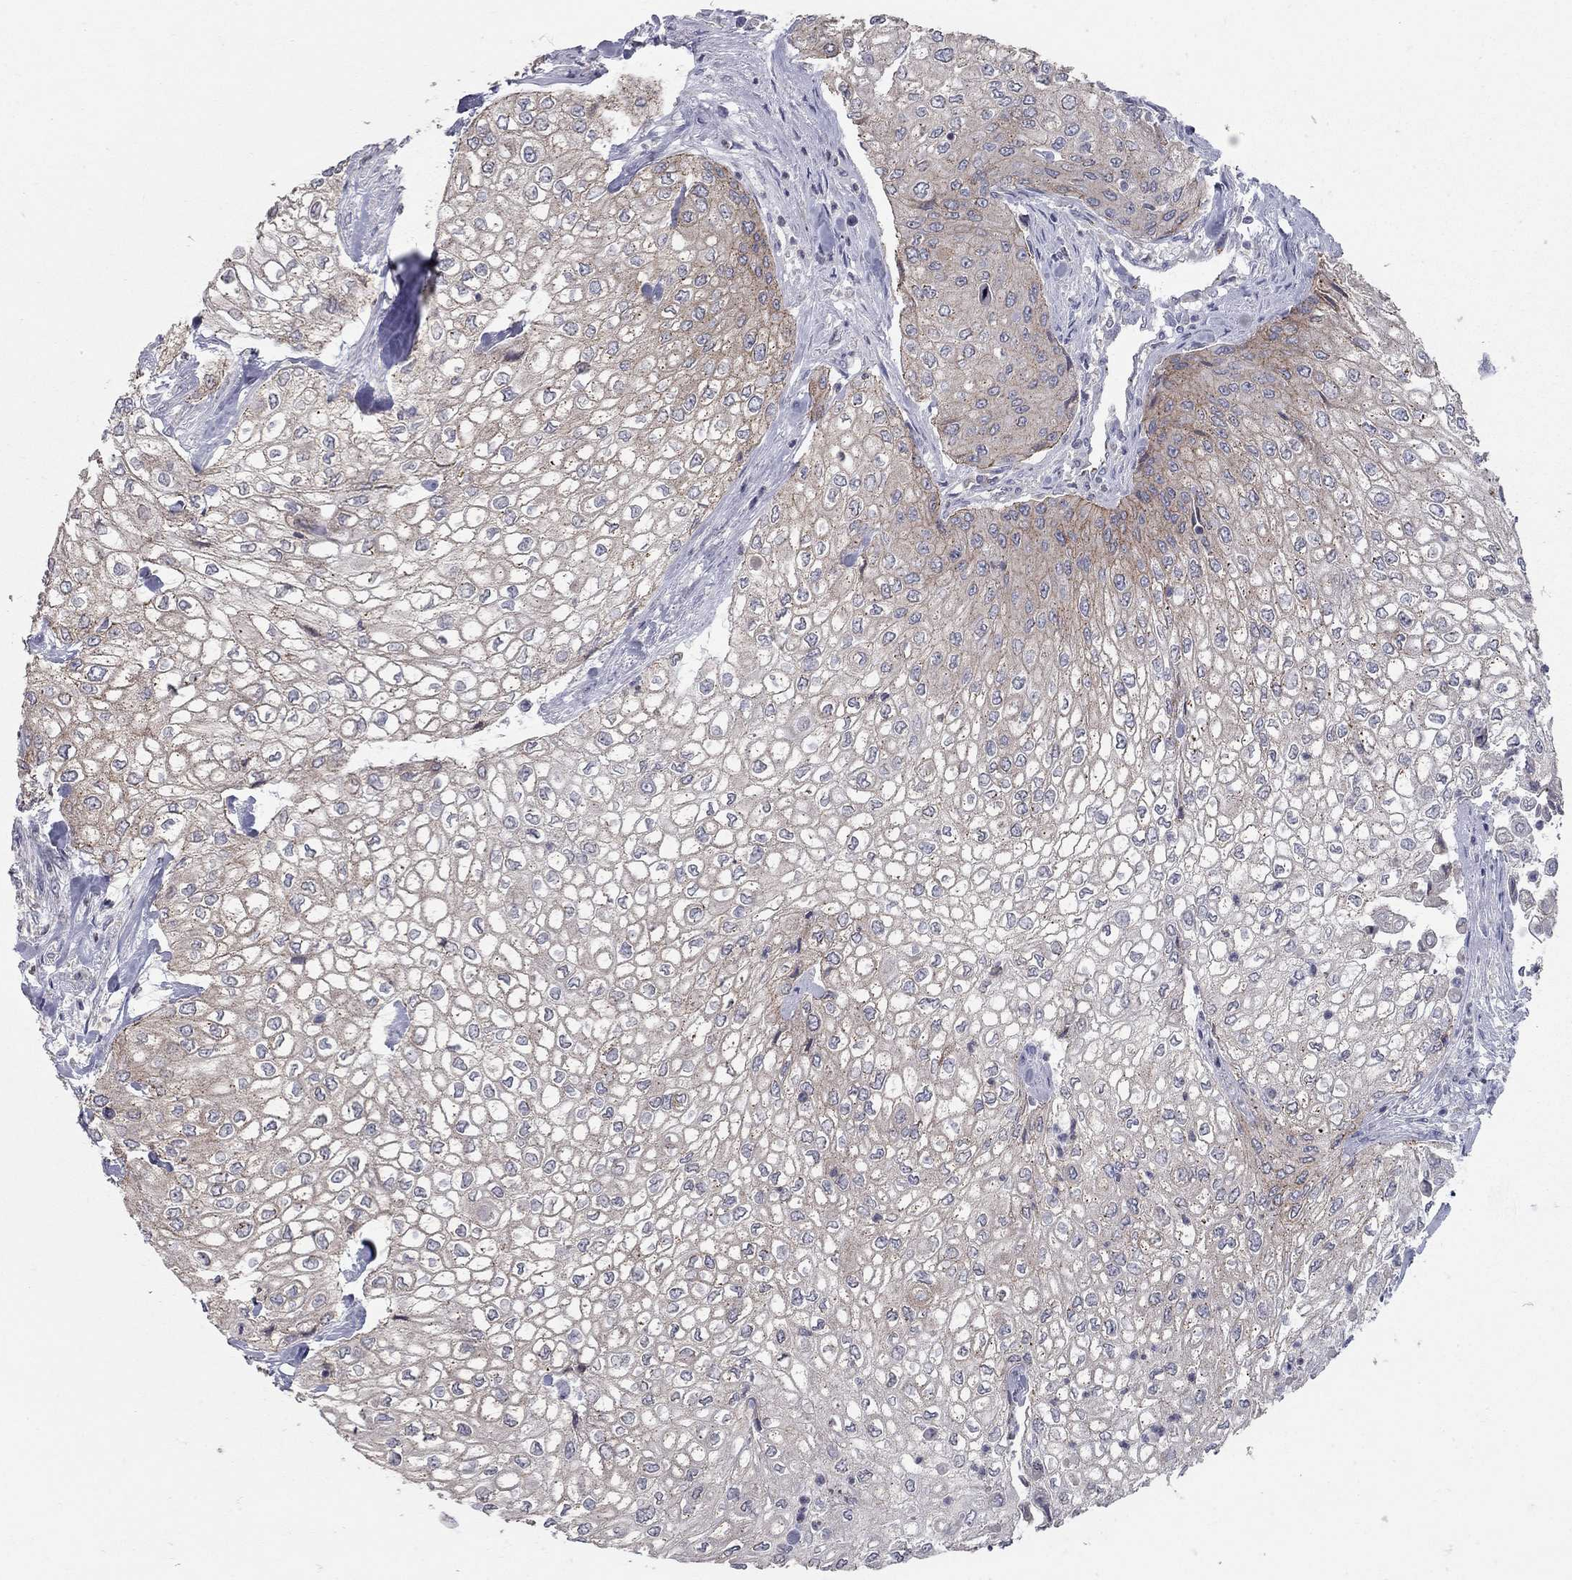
{"staining": {"intensity": "moderate", "quantity": "25%-75%", "location": "cytoplasmic/membranous"}, "tissue": "urothelial cancer", "cell_type": "Tumor cells", "image_type": "cancer", "snomed": [{"axis": "morphology", "description": "Urothelial carcinoma, High grade"}, {"axis": "topography", "description": "Urinary bladder"}], "caption": "High-magnification brightfield microscopy of high-grade urothelial carcinoma stained with DAB (brown) and counterstained with hematoxylin (blue). tumor cells exhibit moderate cytoplasmic/membranous positivity is appreciated in about25%-75% of cells. The staining was performed using DAB to visualize the protein expression in brown, while the nuclei were stained in blue with hematoxylin (Magnification: 20x).", "gene": "KIAA0319L", "patient": {"sex": "male", "age": 62}}